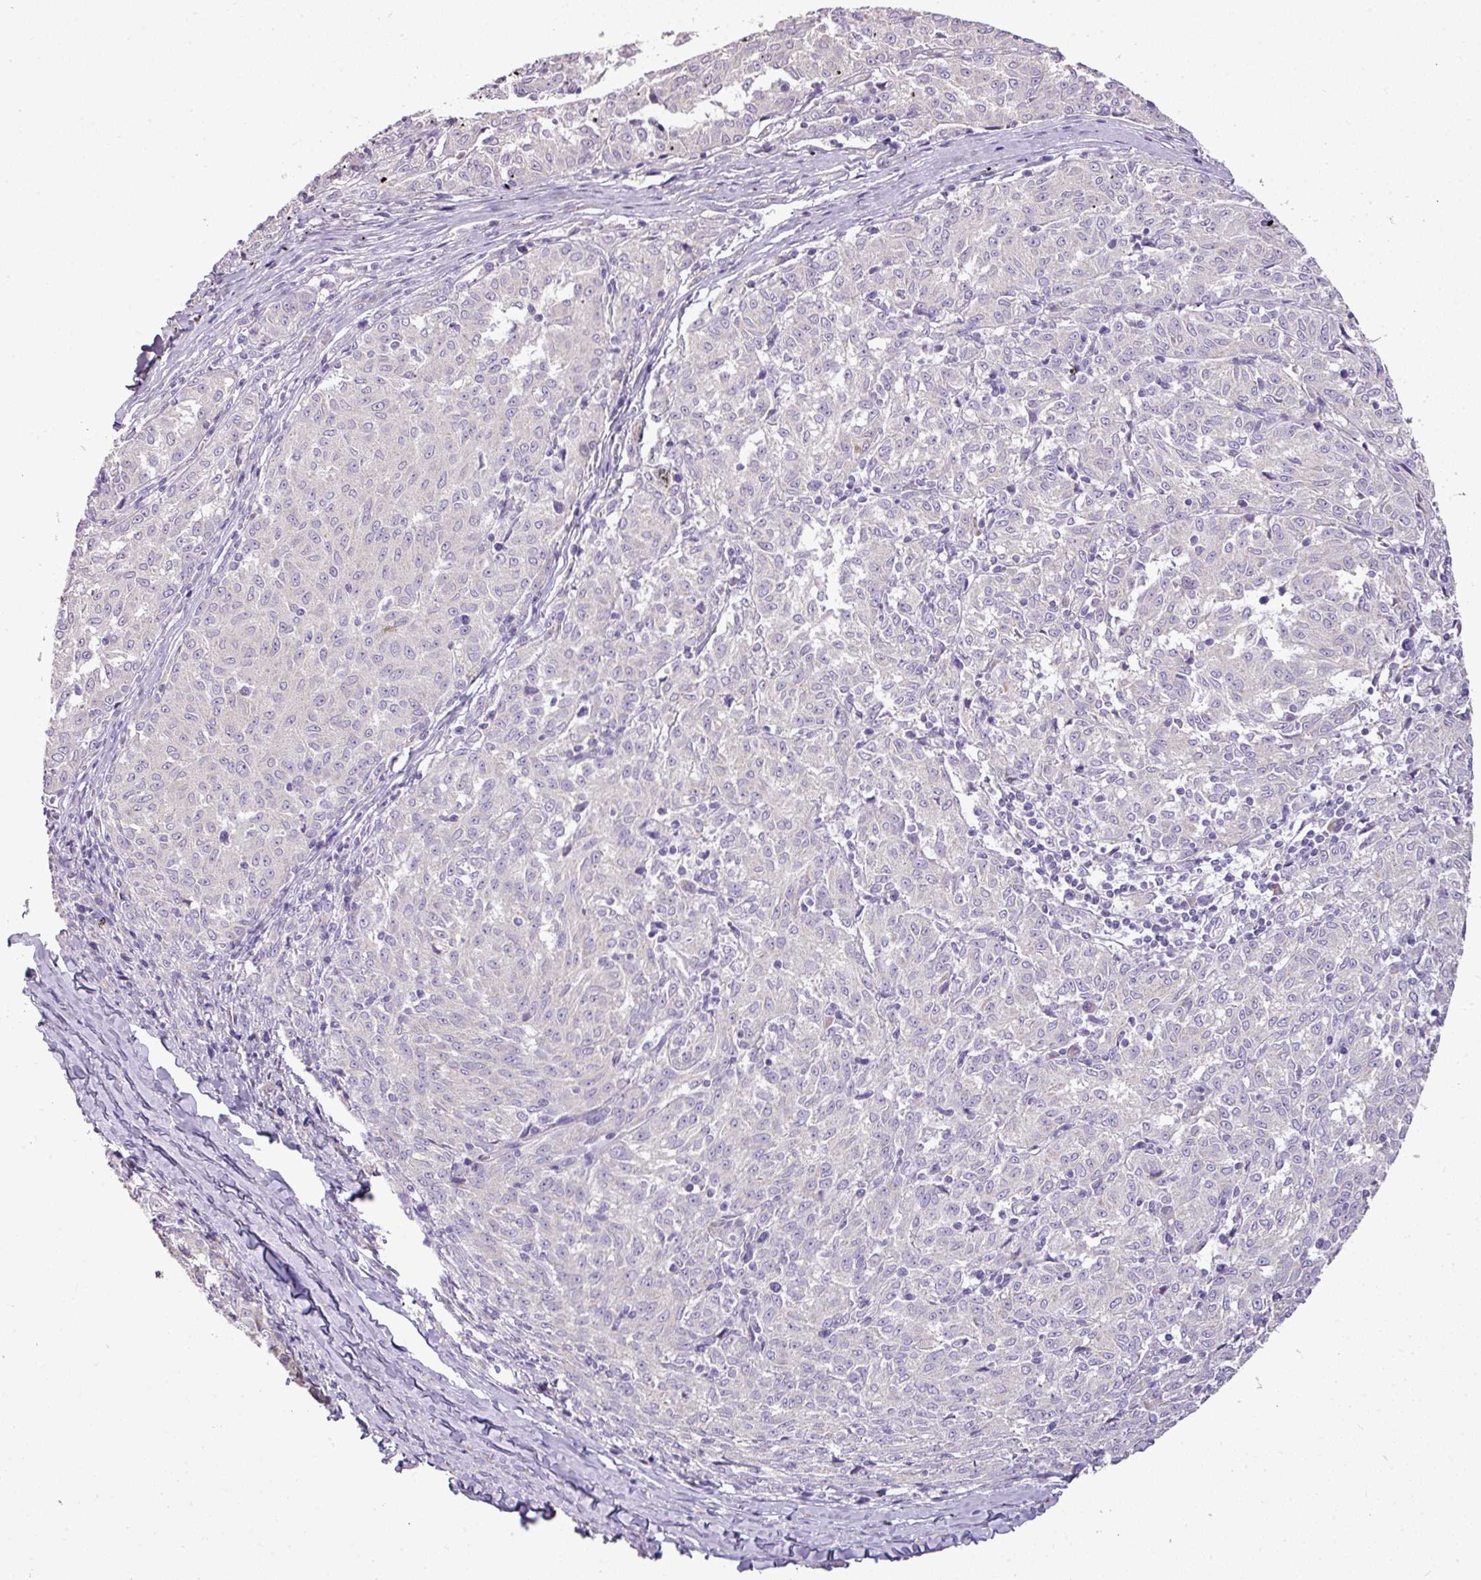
{"staining": {"intensity": "negative", "quantity": "none", "location": "none"}, "tissue": "melanoma", "cell_type": "Tumor cells", "image_type": "cancer", "snomed": [{"axis": "morphology", "description": "Malignant melanoma, NOS"}, {"axis": "topography", "description": "Skin"}], "caption": "The IHC photomicrograph has no significant positivity in tumor cells of malignant melanoma tissue.", "gene": "BRINP2", "patient": {"sex": "female", "age": 72}}